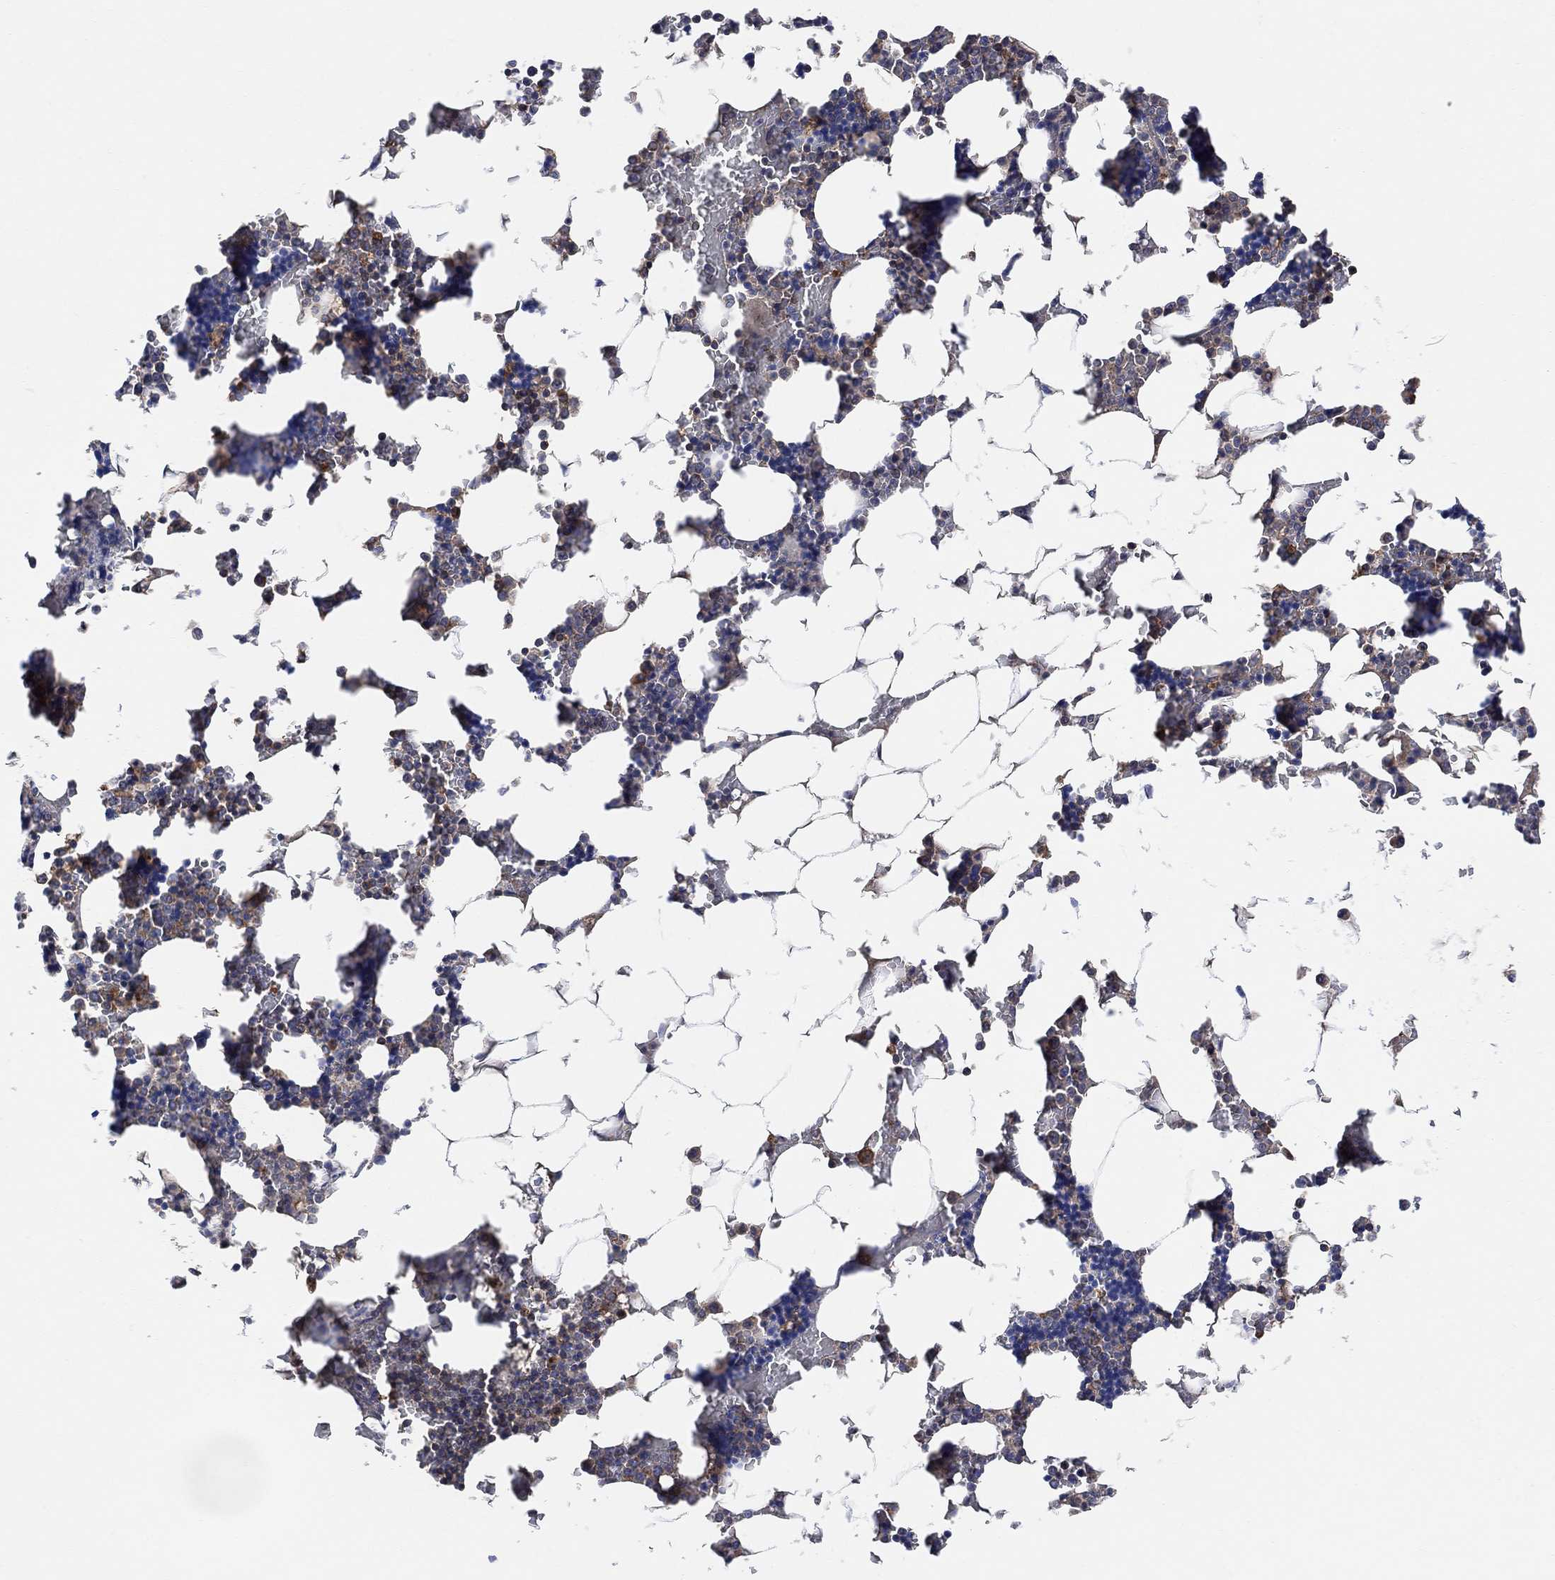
{"staining": {"intensity": "weak", "quantity": "25%-75%", "location": "cytoplasmic/membranous"}, "tissue": "bone marrow", "cell_type": "Hematopoietic cells", "image_type": "normal", "snomed": [{"axis": "morphology", "description": "Normal tissue, NOS"}, {"axis": "topography", "description": "Bone marrow"}], "caption": "Immunohistochemistry (DAB) staining of benign human bone marrow exhibits weak cytoplasmic/membranous protein expression in about 25%-75% of hematopoietic cells. The staining was performed using DAB to visualize the protein expression in brown, while the nuclei were stained in blue with hematoxylin (Magnification: 20x).", "gene": "BLOC1S3", "patient": {"sex": "male", "age": 51}}